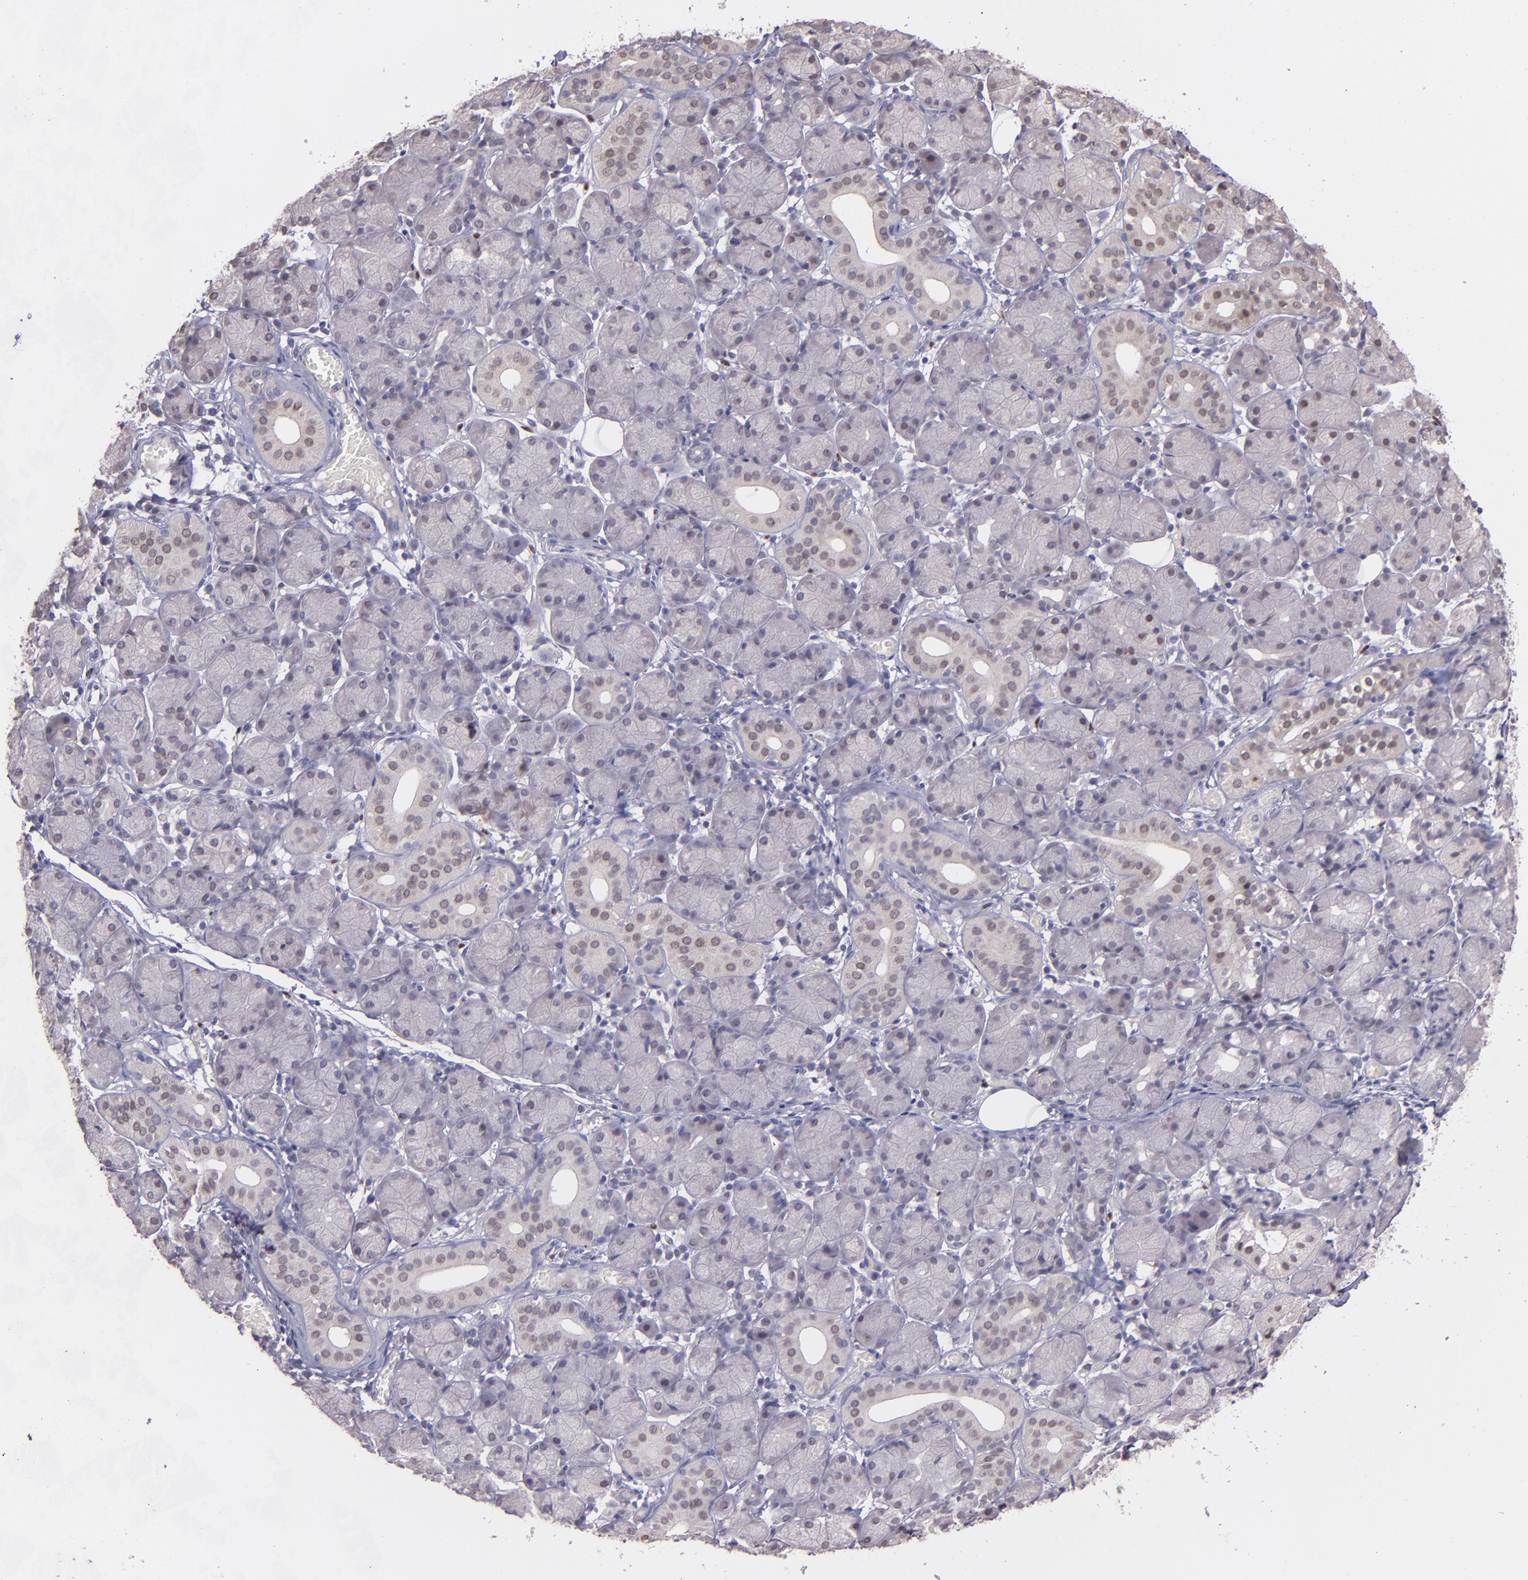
{"staining": {"intensity": "negative", "quantity": "none", "location": "none"}, "tissue": "salivary gland", "cell_type": "Glandular cells", "image_type": "normal", "snomed": [{"axis": "morphology", "description": "Normal tissue, NOS"}, {"axis": "topography", "description": "Salivary gland"}], "caption": "High power microscopy photomicrograph of an IHC image of normal salivary gland, revealing no significant staining in glandular cells. Nuclei are stained in blue.", "gene": "NUP62CL", "patient": {"sex": "female", "age": 24}}